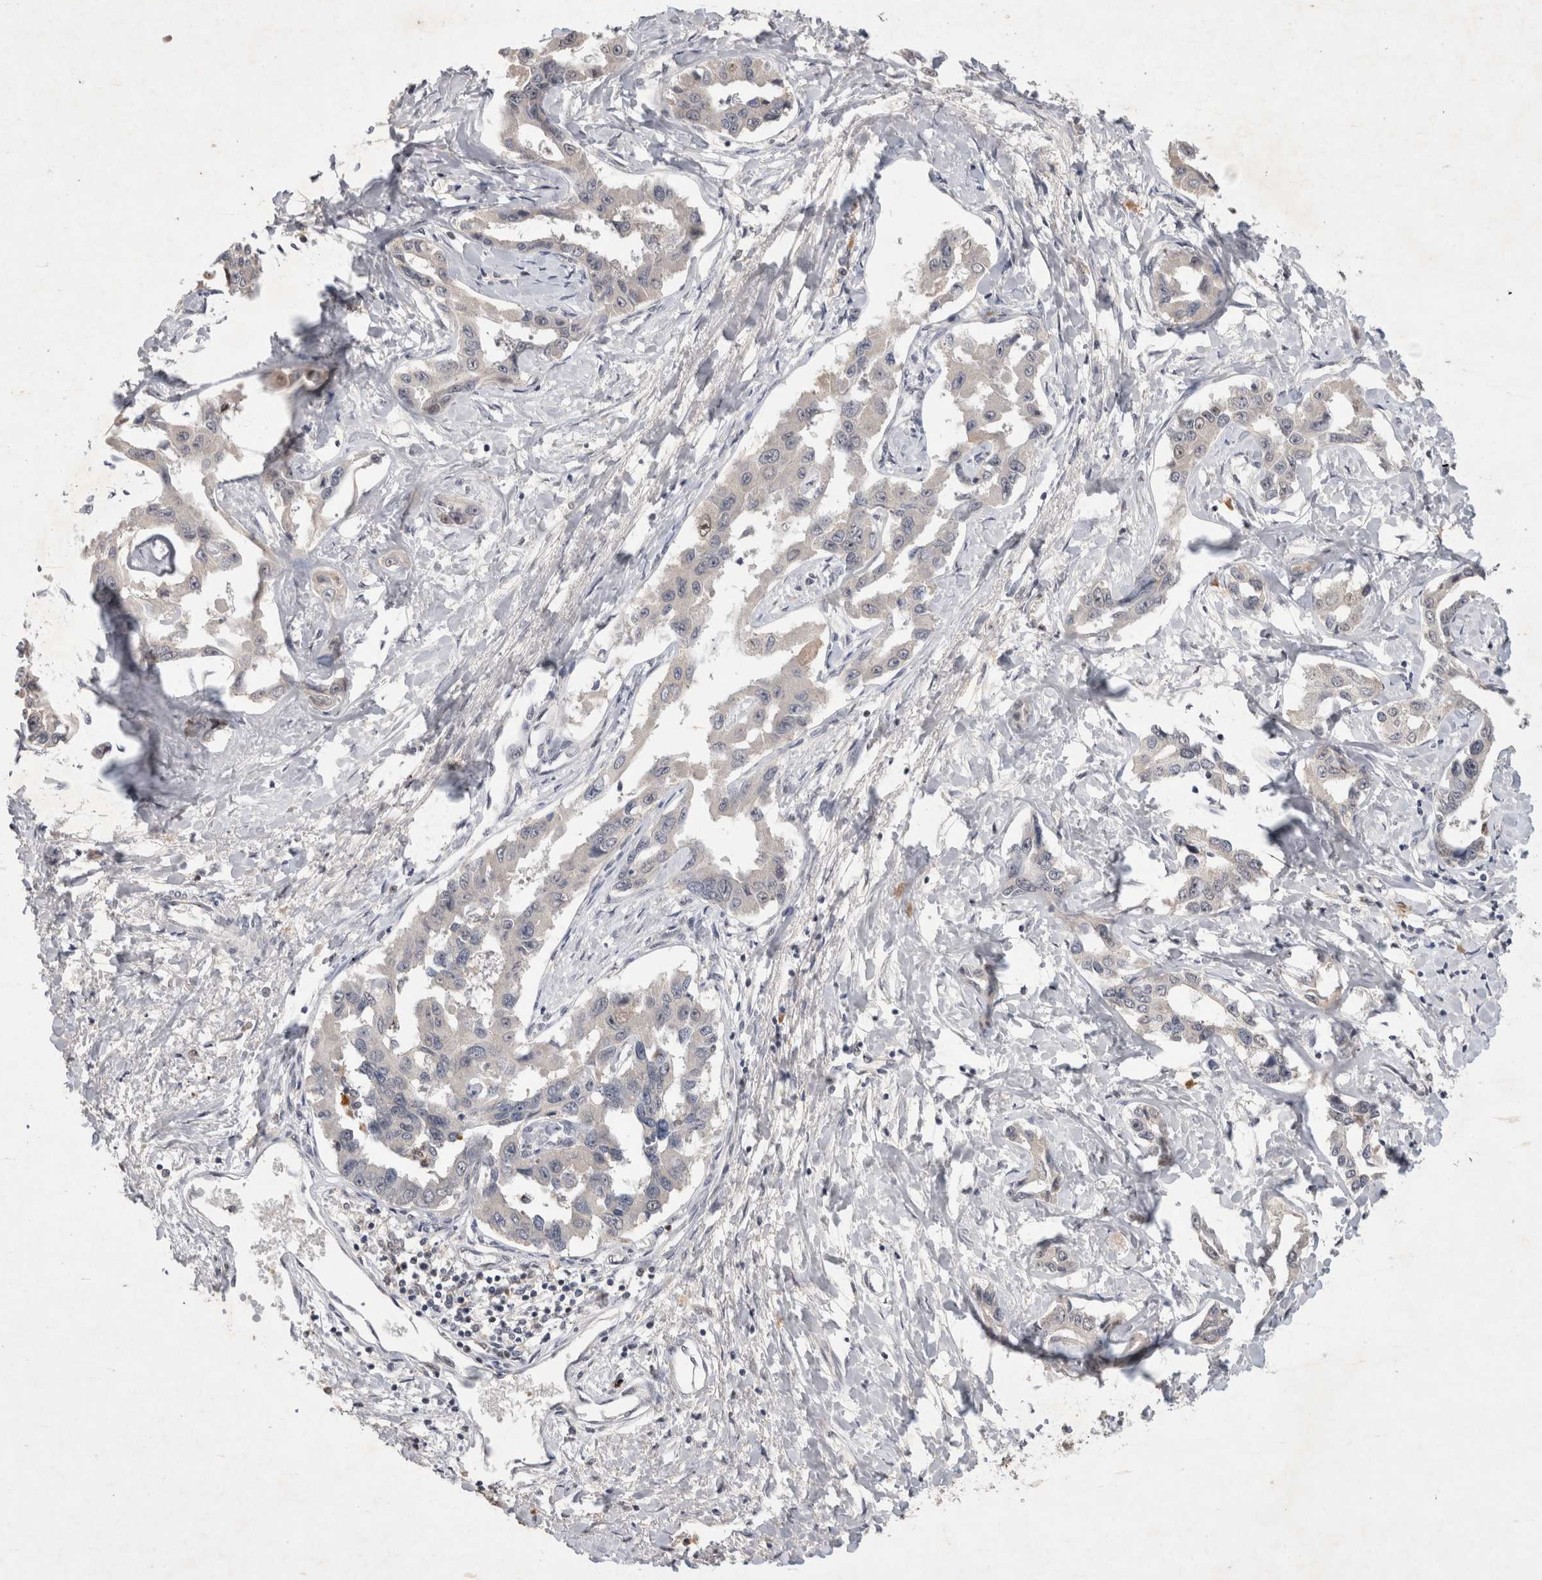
{"staining": {"intensity": "negative", "quantity": "none", "location": "none"}, "tissue": "liver cancer", "cell_type": "Tumor cells", "image_type": "cancer", "snomed": [{"axis": "morphology", "description": "Cholangiocarcinoma"}, {"axis": "topography", "description": "Liver"}], "caption": "Cholangiocarcinoma (liver) stained for a protein using IHC reveals no staining tumor cells.", "gene": "XRCC5", "patient": {"sex": "male", "age": 59}}